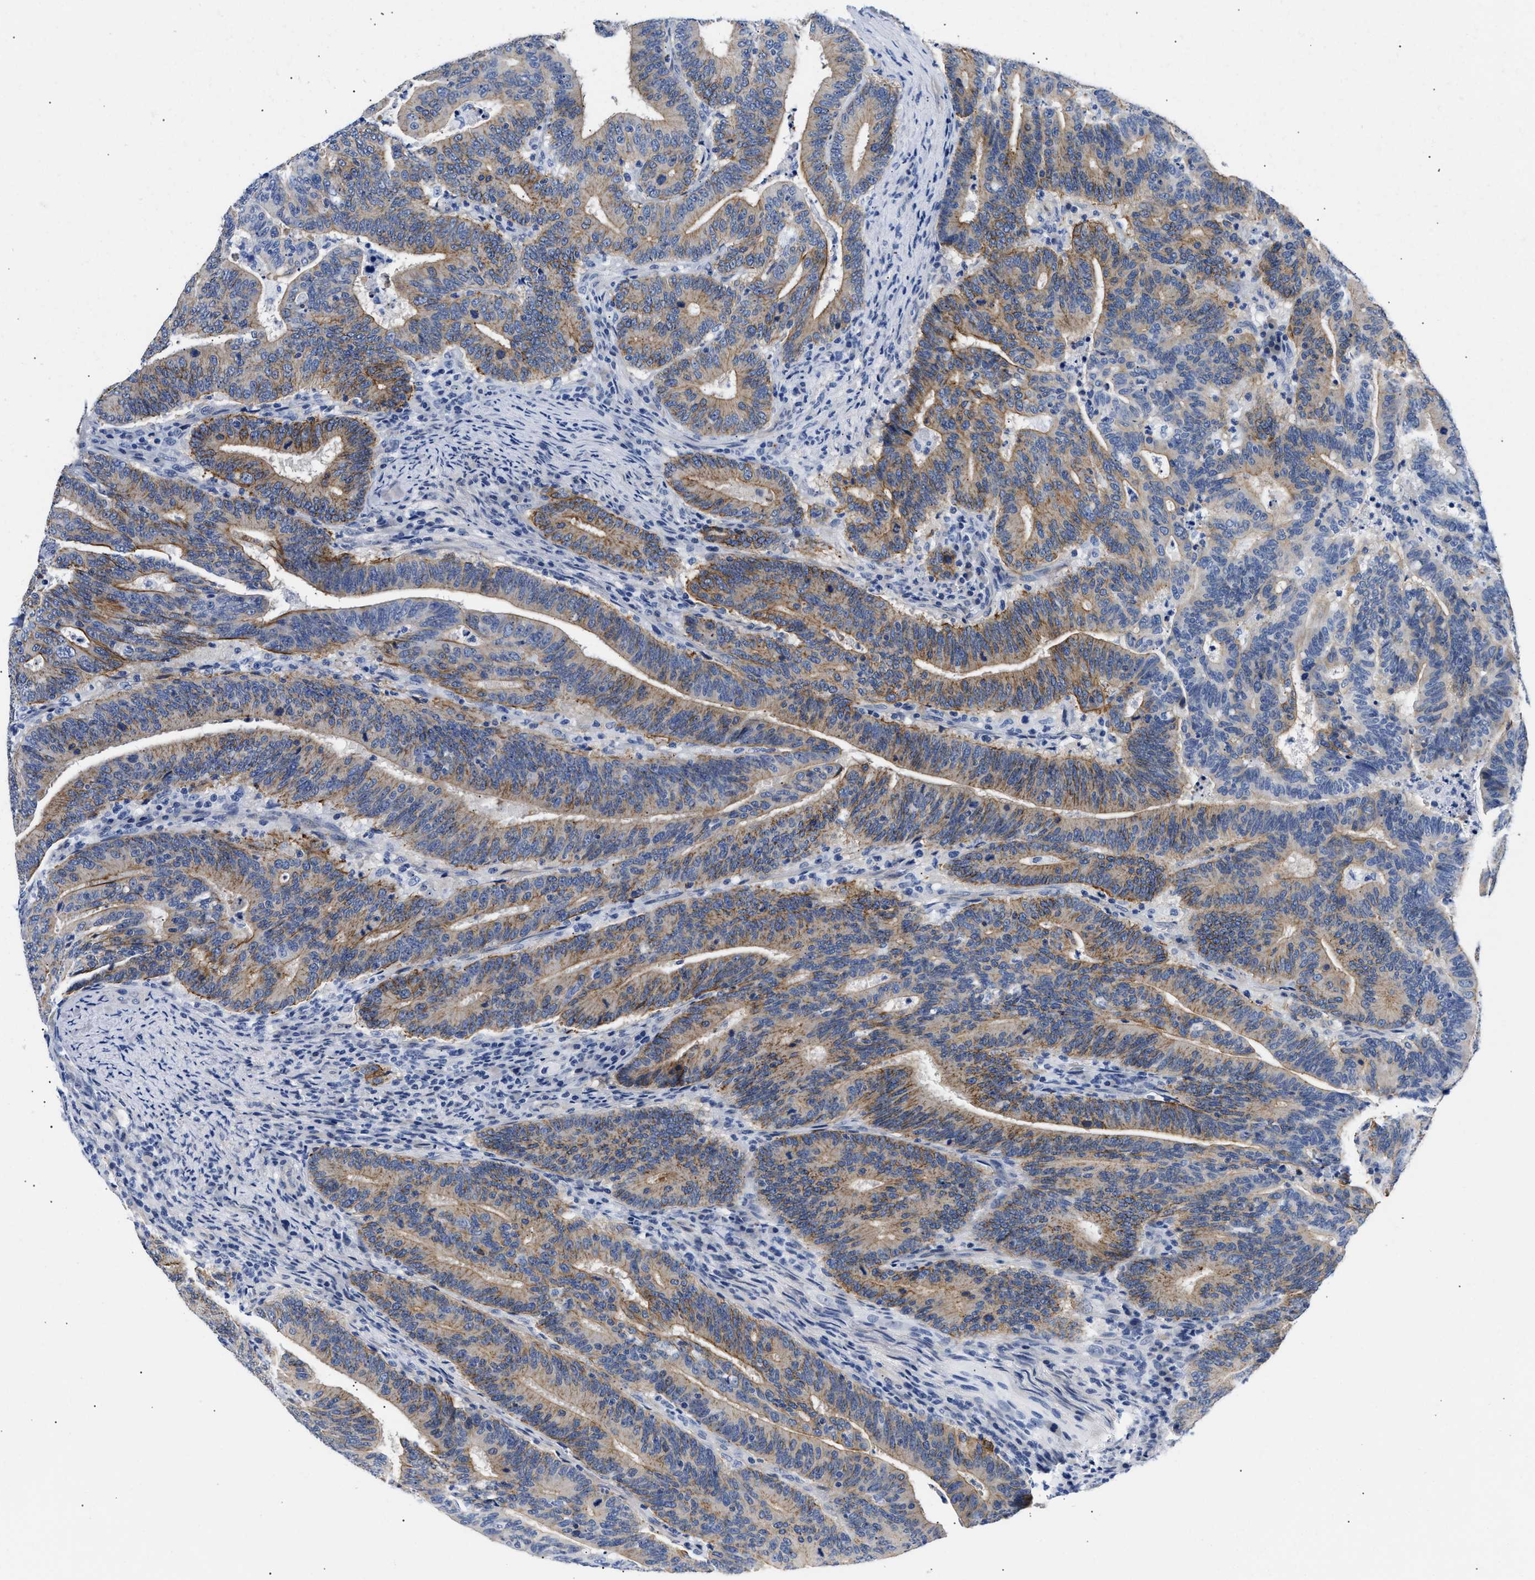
{"staining": {"intensity": "moderate", "quantity": ">75%", "location": "cytoplasmic/membranous"}, "tissue": "colorectal cancer", "cell_type": "Tumor cells", "image_type": "cancer", "snomed": [{"axis": "morphology", "description": "Adenocarcinoma, NOS"}, {"axis": "topography", "description": "Colon"}], "caption": "Tumor cells demonstrate medium levels of moderate cytoplasmic/membranous positivity in approximately >75% of cells in human colorectal cancer.", "gene": "TRIM29", "patient": {"sex": "female", "age": 66}}